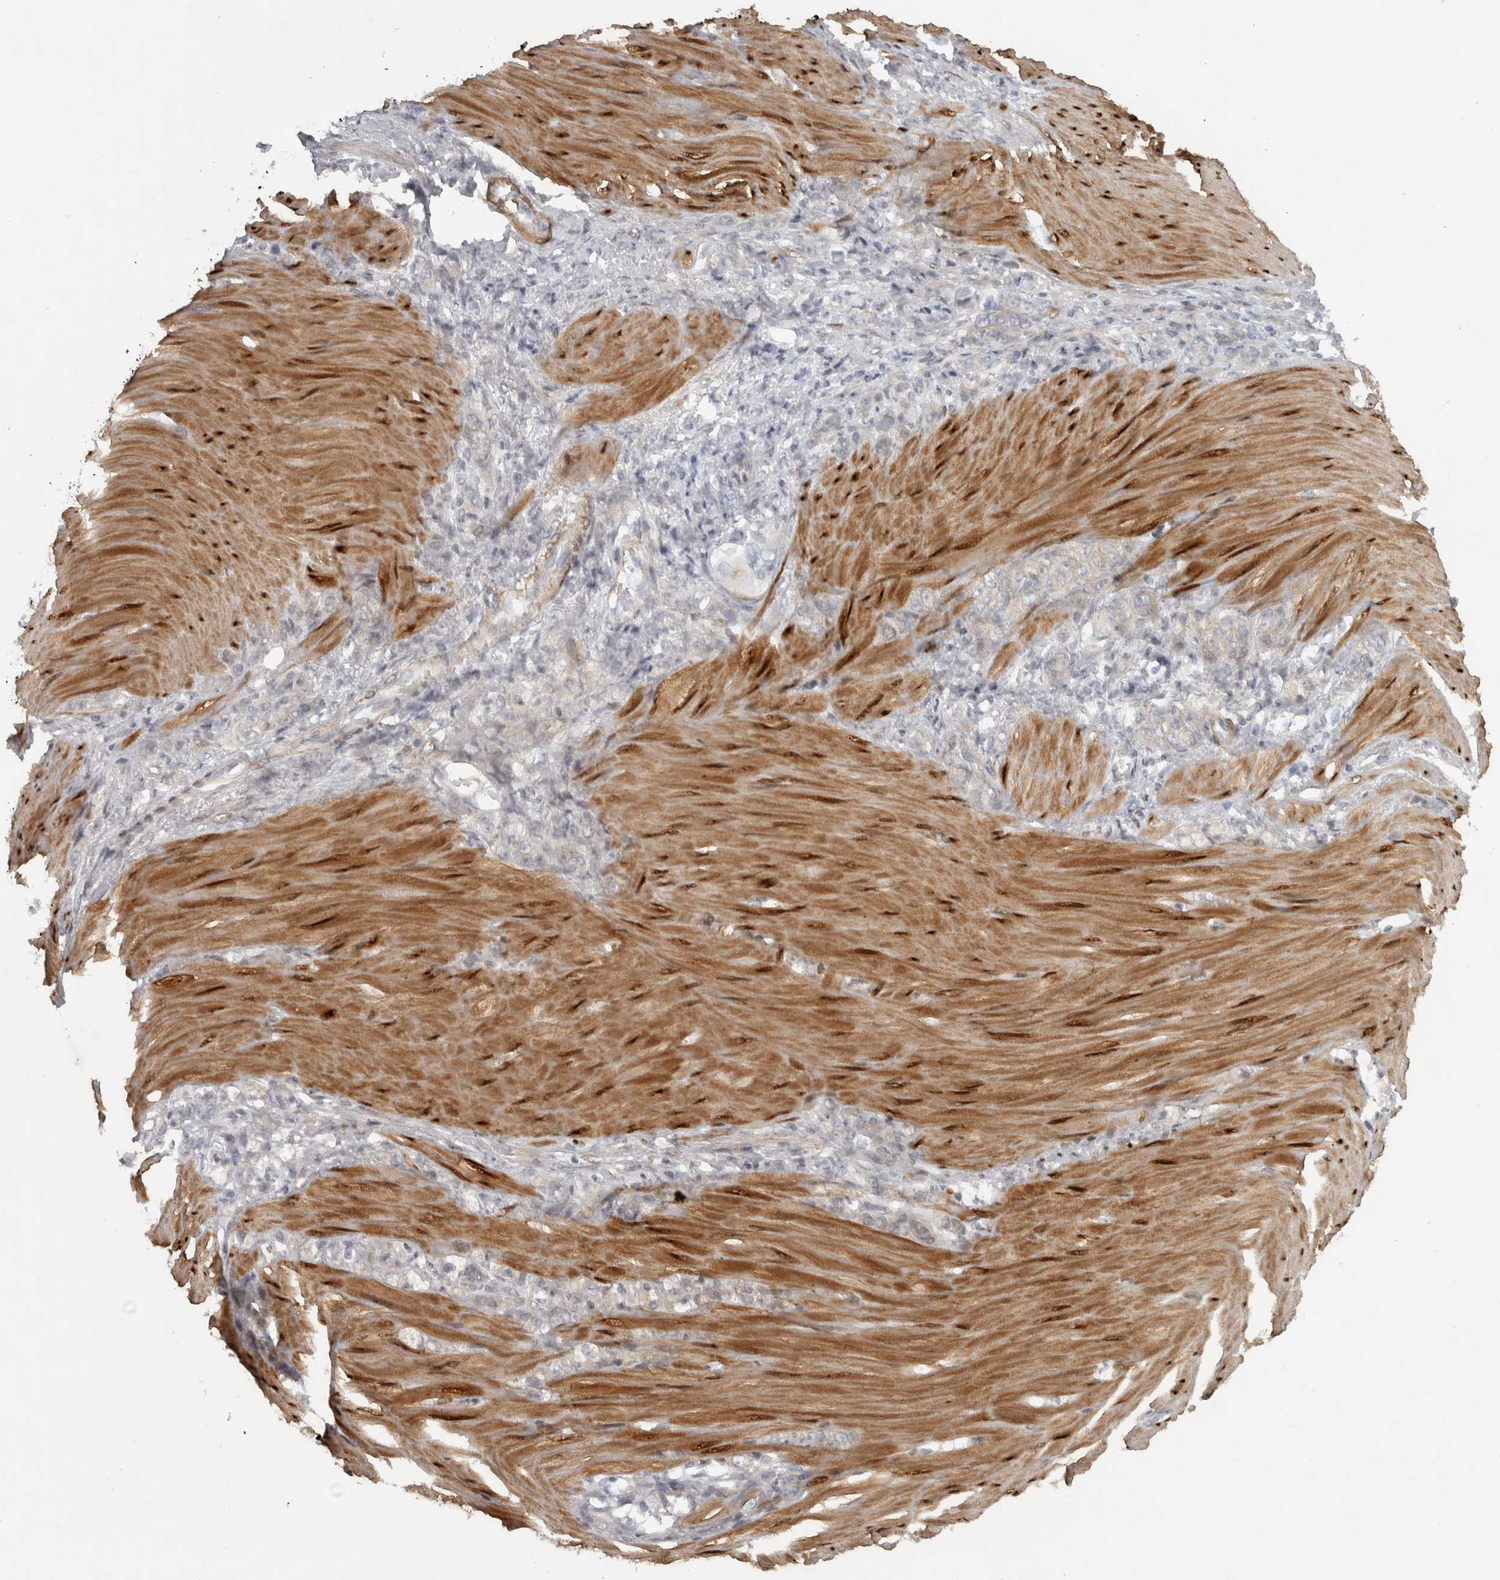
{"staining": {"intensity": "negative", "quantity": "none", "location": "none"}, "tissue": "stomach cancer", "cell_type": "Tumor cells", "image_type": "cancer", "snomed": [{"axis": "morphology", "description": "Normal tissue, NOS"}, {"axis": "morphology", "description": "Adenocarcinoma, NOS"}, {"axis": "topography", "description": "Stomach"}], "caption": "Stomach cancer (adenocarcinoma) was stained to show a protein in brown. There is no significant expression in tumor cells. (Brightfield microscopy of DAB (3,3'-diaminobenzidine) immunohistochemistry (IHC) at high magnification).", "gene": "PPP1R12B", "patient": {"sex": "male", "age": 82}}